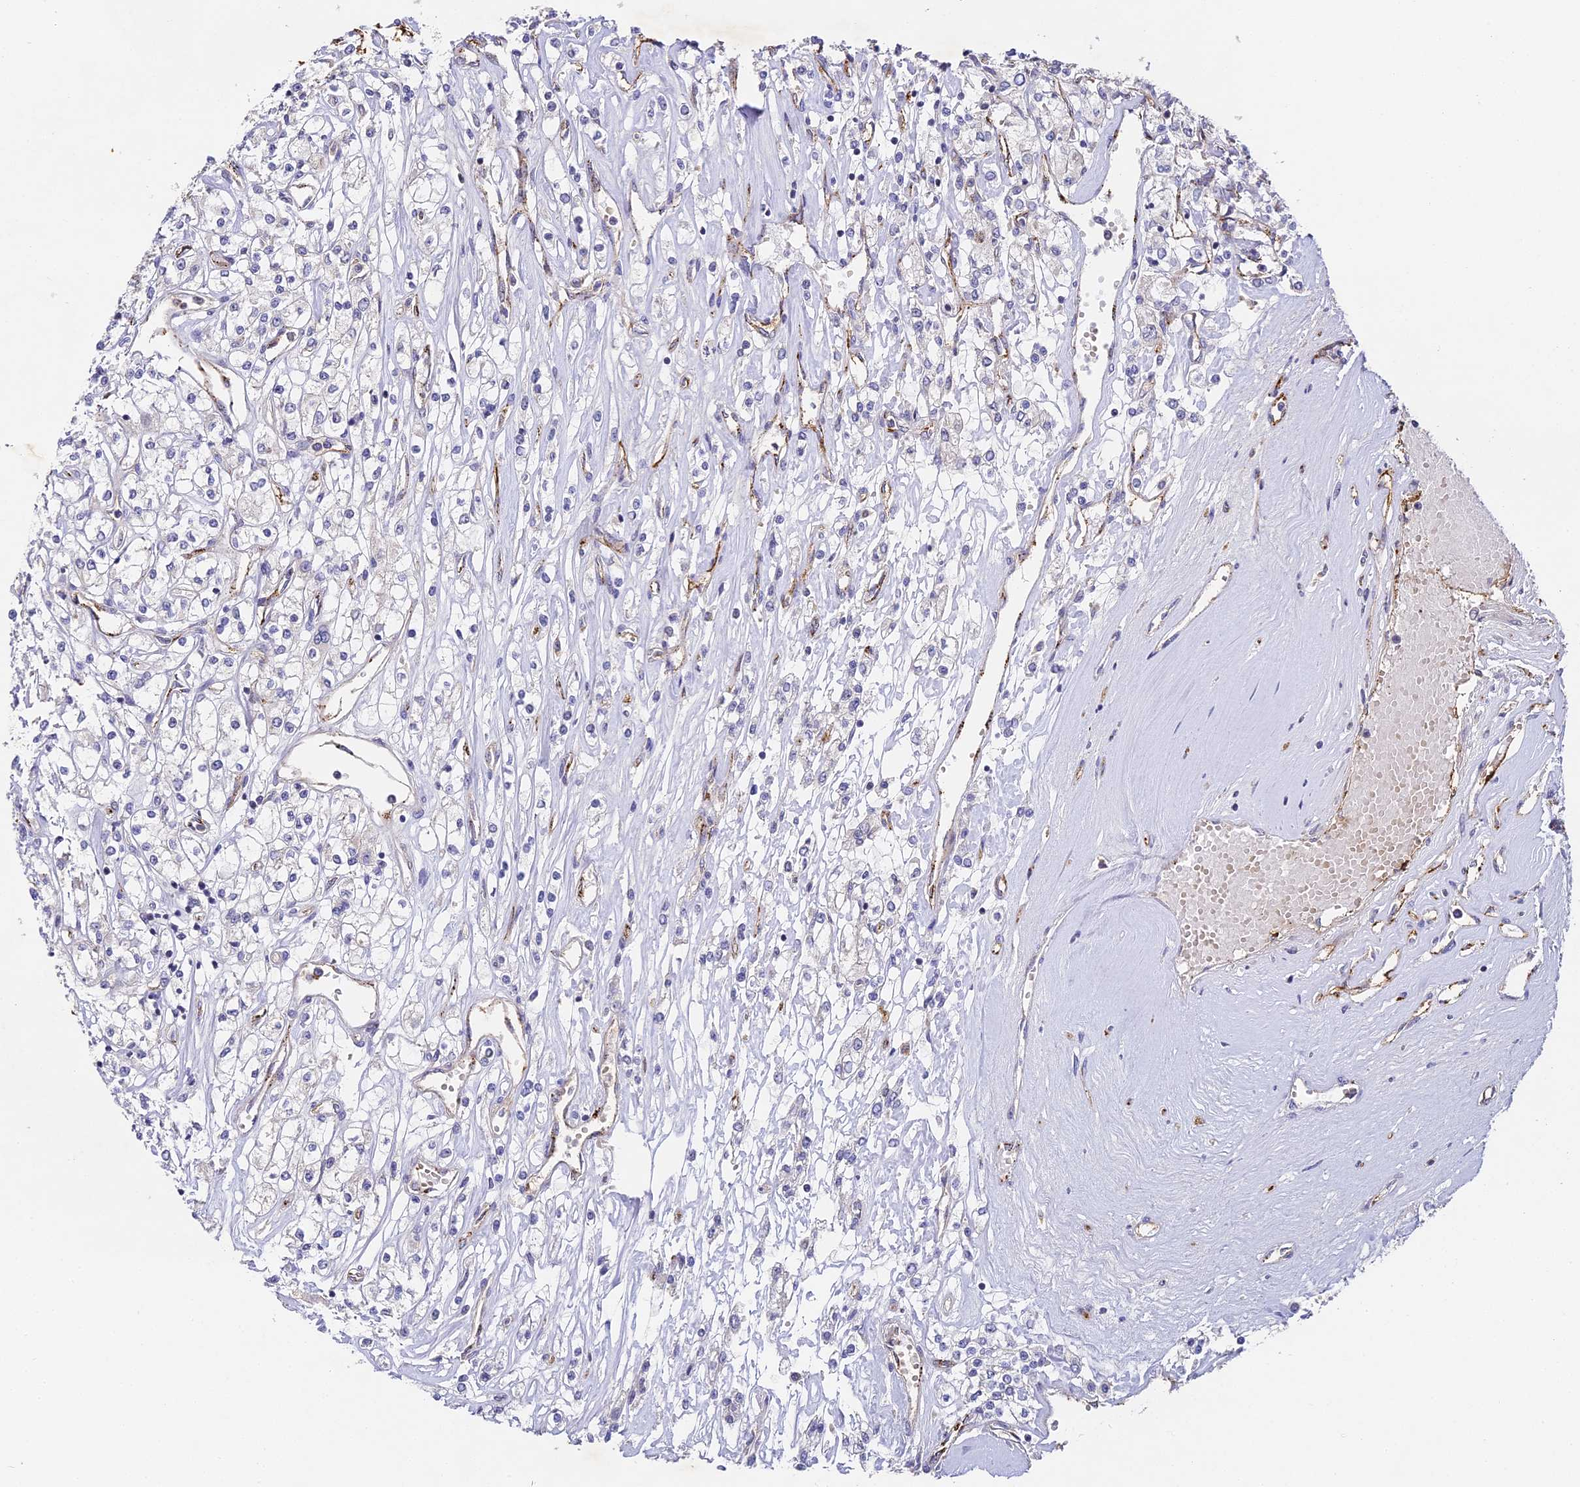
{"staining": {"intensity": "negative", "quantity": "none", "location": "none"}, "tissue": "renal cancer", "cell_type": "Tumor cells", "image_type": "cancer", "snomed": [{"axis": "morphology", "description": "Adenocarcinoma, NOS"}, {"axis": "topography", "description": "Kidney"}], "caption": "A photomicrograph of human renal adenocarcinoma is negative for staining in tumor cells. Nuclei are stained in blue.", "gene": "DNAAF10", "patient": {"sex": "female", "age": 59}}